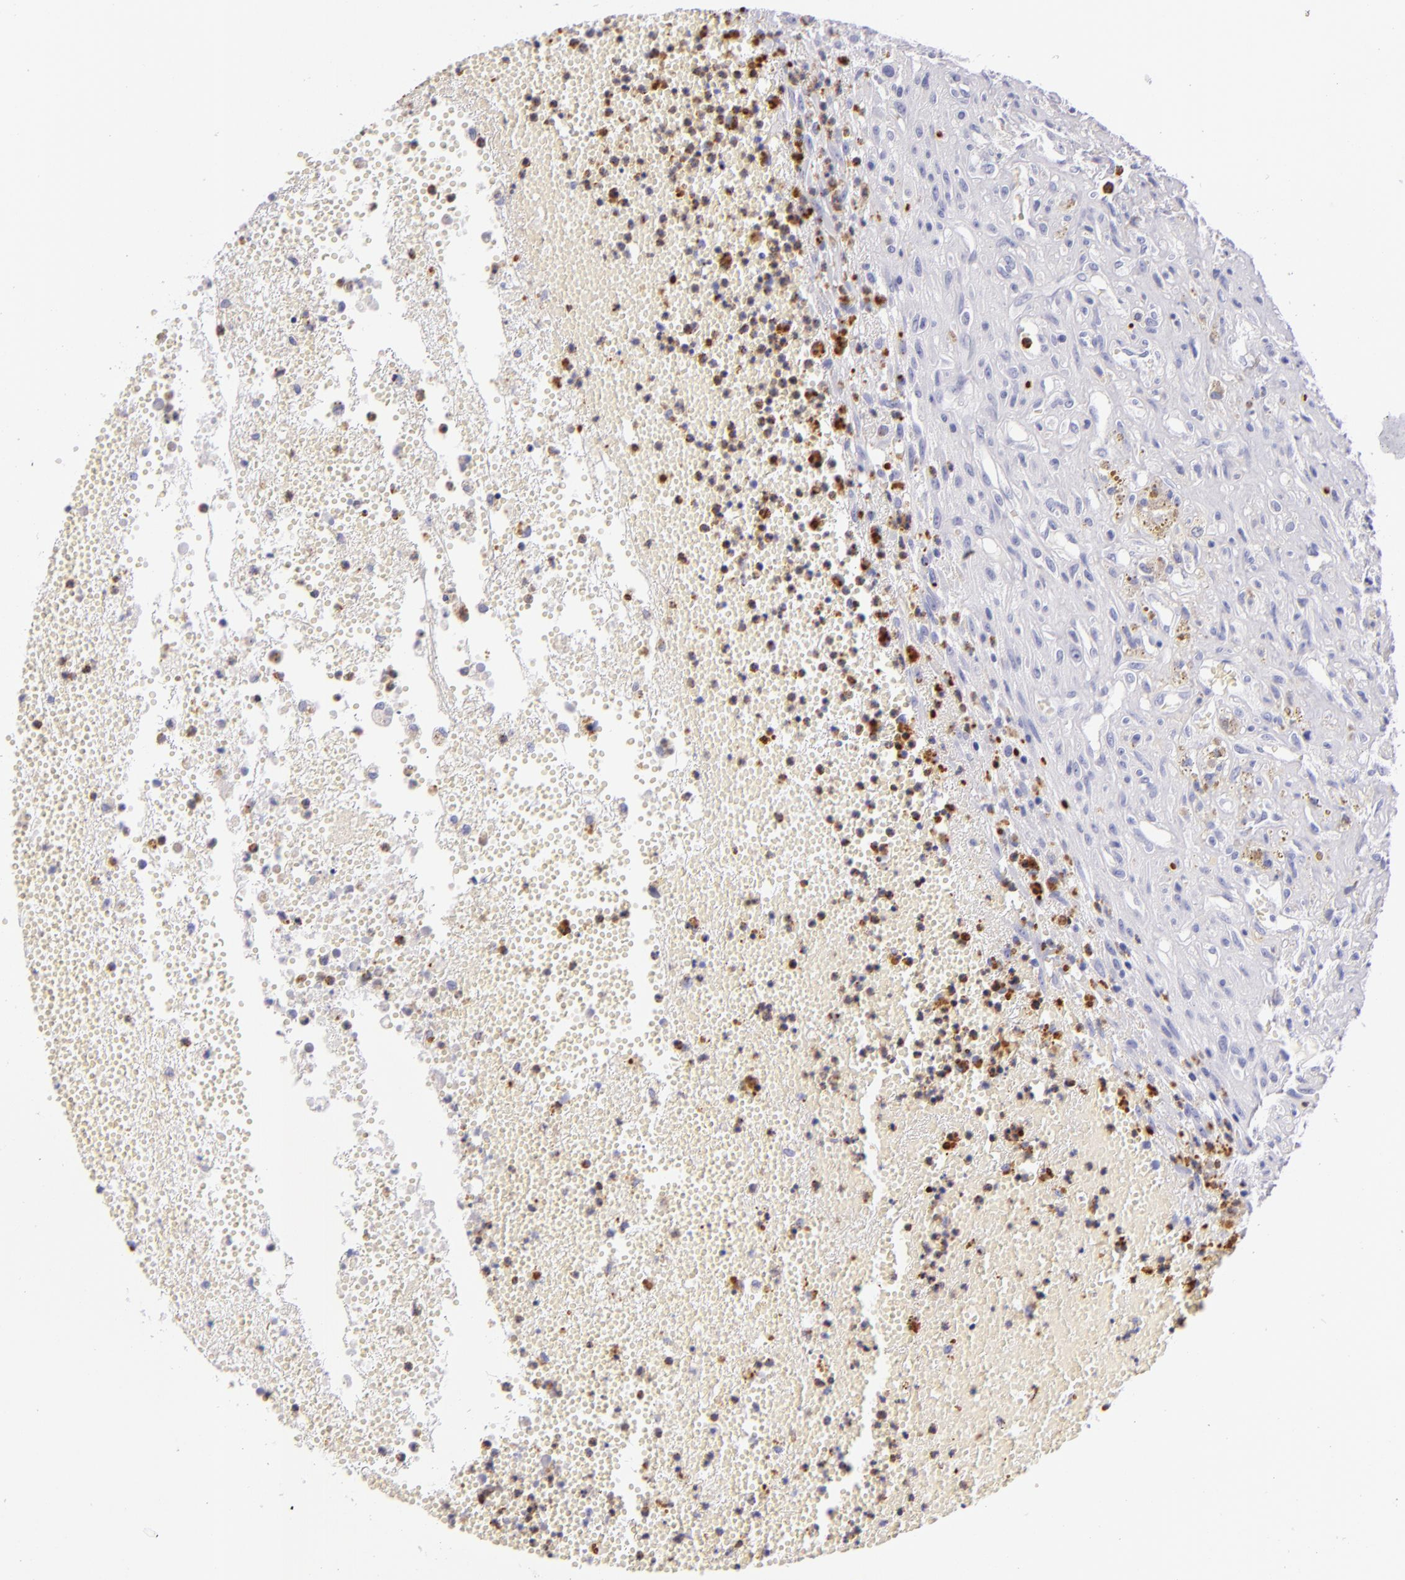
{"staining": {"intensity": "negative", "quantity": "none", "location": "none"}, "tissue": "glioma", "cell_type": "Tumor cells", "image_type": "cancer", "snomed": [{"axis": "morphology", "description": "Glioma, malignant, High grade"}, {"axis": "topography", "description": "Brain"}], "caption": "IHC photomicrograph of malignant glioma (high-grade) stained for a protein (brown), which demonstrates no positivity in tumor cells.", "gene": "CDH3", "patient": {"sex": "male", "age": 66}}